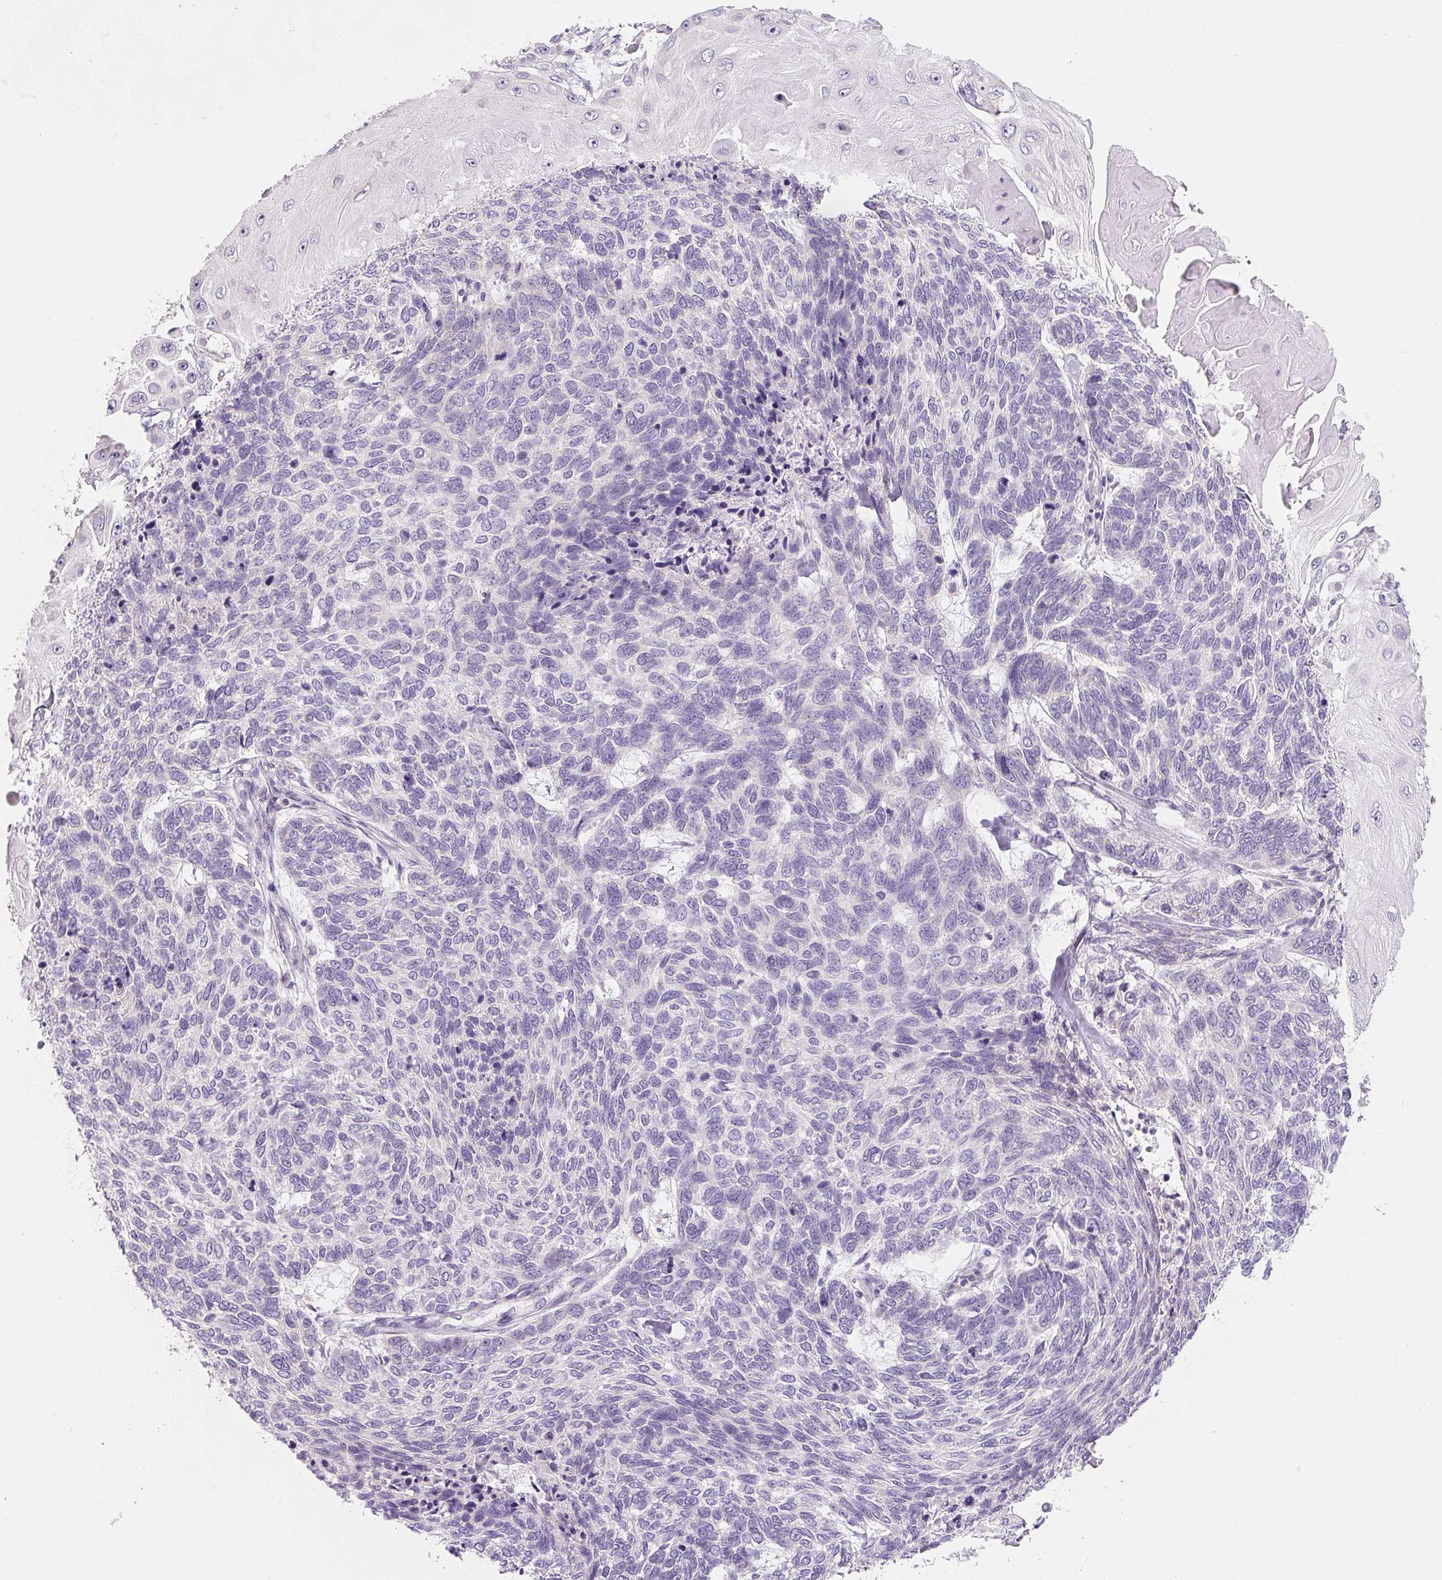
{"staining": {"intensity": "negative", "quantity": "none", "location": "none"}, "tissue": "skin cancer", "cell_type": "Tumor cells", "image_type": "cancer", "snomed": [{"axis": "morphology", "description": "Basal cell carcinoma"}, {"axis": "topography", "description": "Skin"}], "caption": "Tumor cells show no significant protein staining in skin cancer (basal cell carcinoma). (Stains: DAB immunohistochemistry with hematoxylin counter stain, Microscopy: brightfield microscopy at high magnification).", "gene": "PWWP3B", "patient": {"sex": "female", "age": 65}}